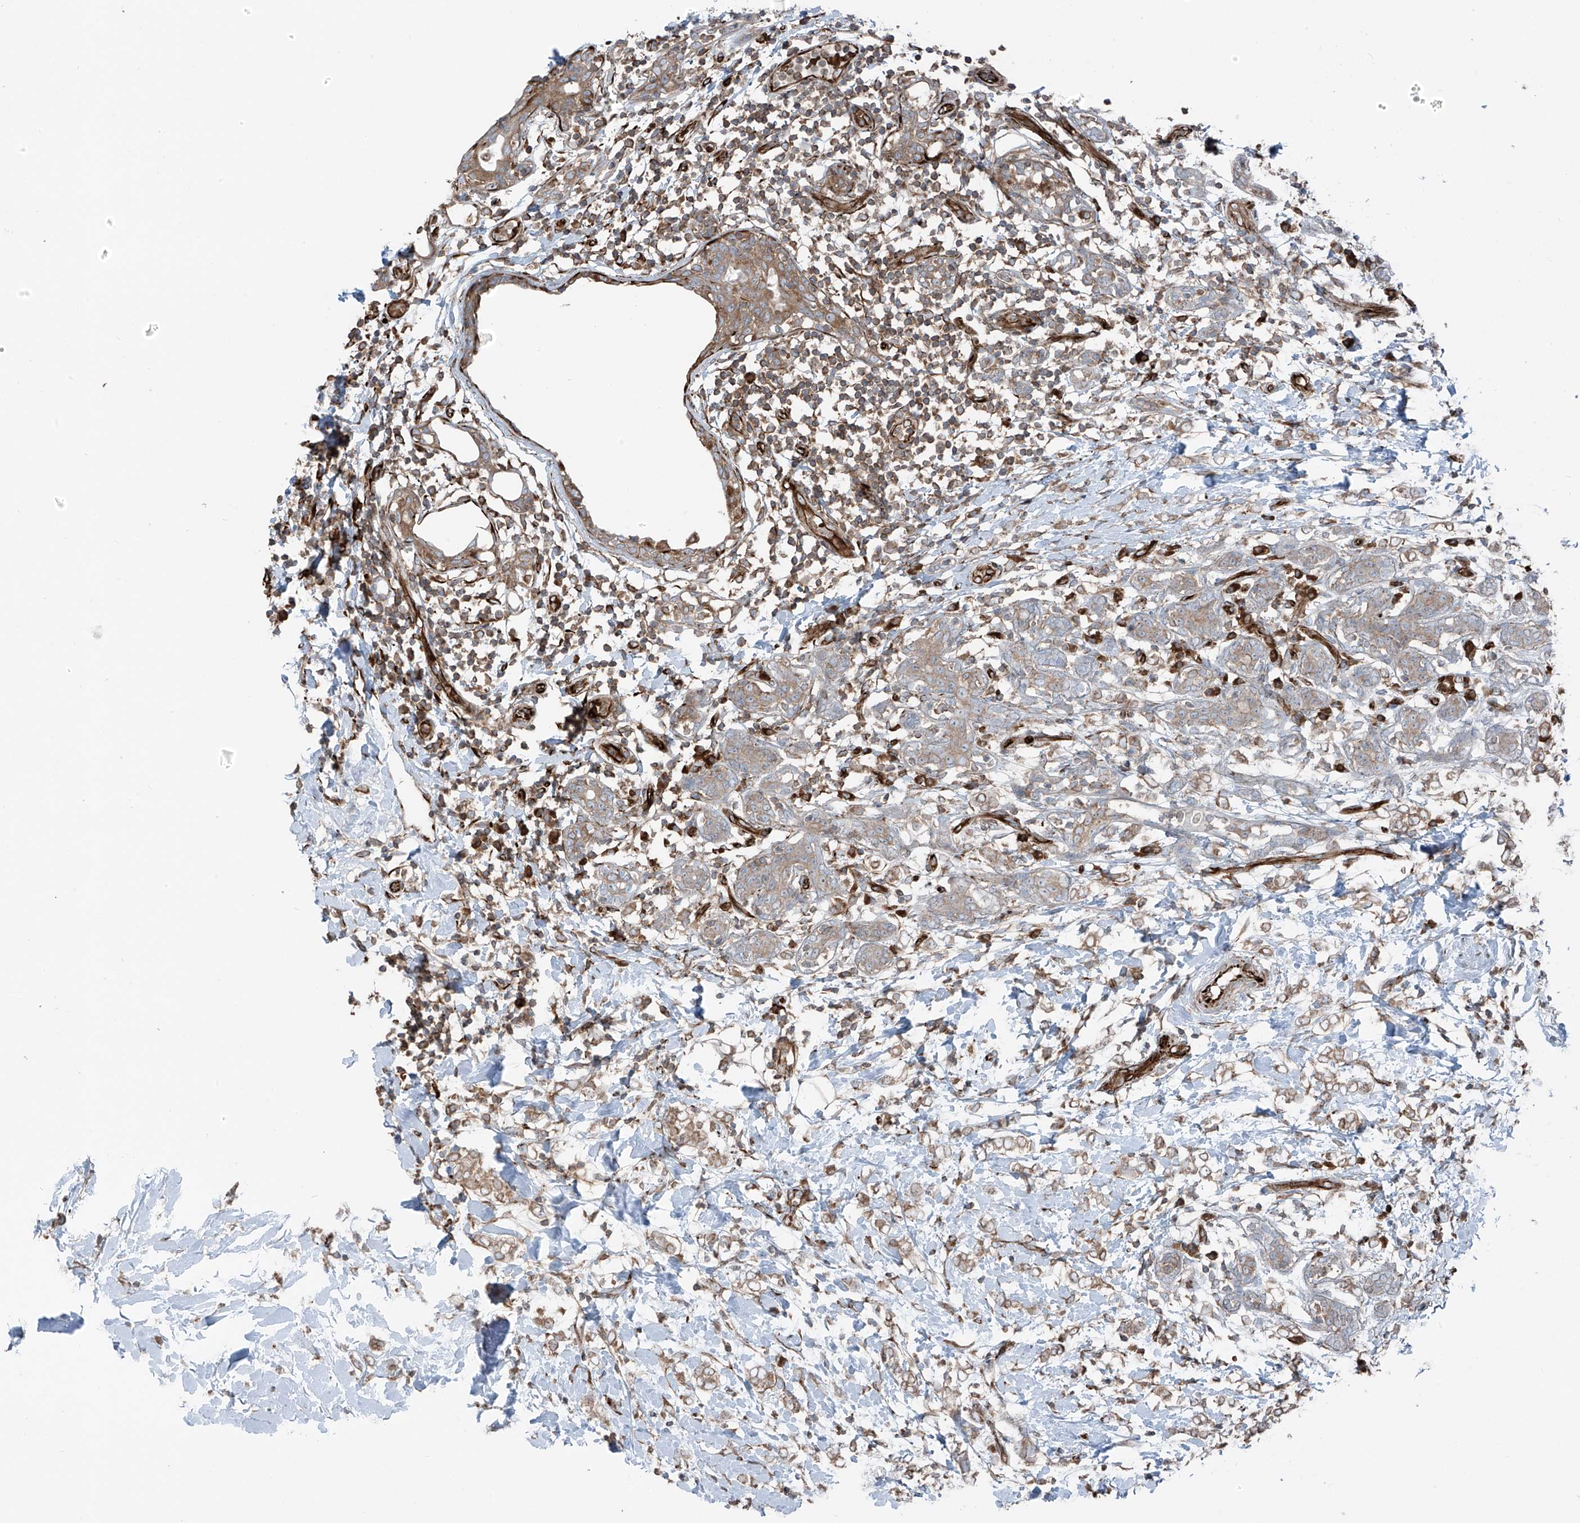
{"staining": {"intensity": "weak", "quantity": ">75%", "location": "cytoplasmic/membranous"}, "tissue": "breast cancer", "cell_type": "Tumor cells", "image_type": "cancer", "snomed": [{"axis": "morphology", "description": "Normal tissue, NOS"}, {"axis": "morphology", "description": "Lobular carcinoma"}, {"axis": "topography", "description": "Breast"}], "caption": "Immunohistochemical staining of human breast cancer (lobular carcinoma) demonstrates low levels of weak cytoplasmic/membranous expression in about >75% of tumor cells. (DAB IHC with brightfield microscopy, high magnification).", "gene": "ERLEC1", "patient": {"sex": "female", "age": 47}}